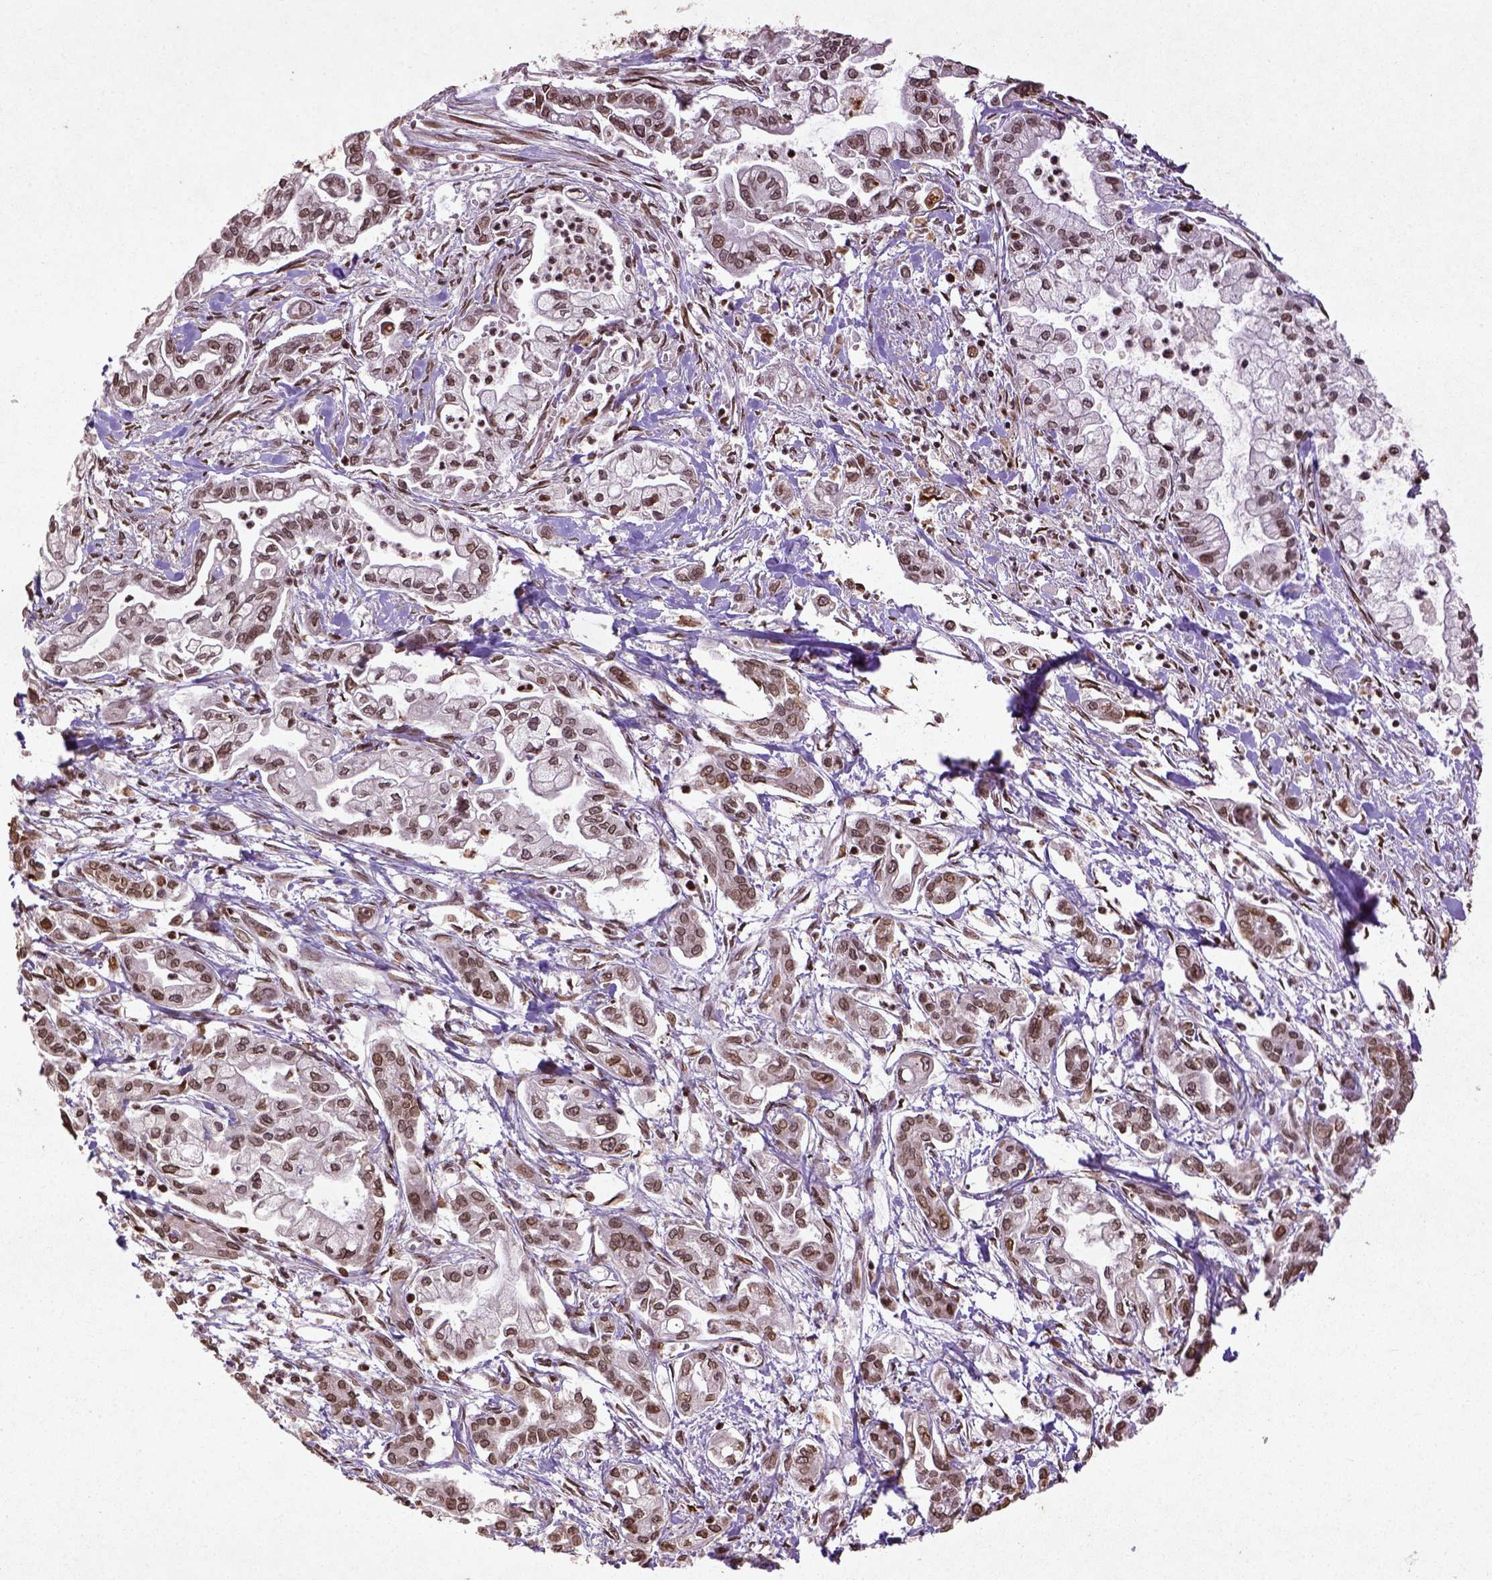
{"staining": {"intensity": "moderate", "quantity": ">75%", "location": "nuclear"}, "tissue": "pancreatic cancer", "cell_type": "Tumor cells", "image_type": "cancer", "snomed": [{"axis": "morphology", "description": "Adenocarcinoma, NOS"}, {"axis": "topography", "description": "Pancreas"}], "caption": "There is medium levels of moderate nuclear expression in tumor cells of adenocarcinoma (pancreatic), as demonstrated by immunohistochemical staining (brown color).", "gene": "BANF1", "patient": {"sex": "male", "age": 54}}